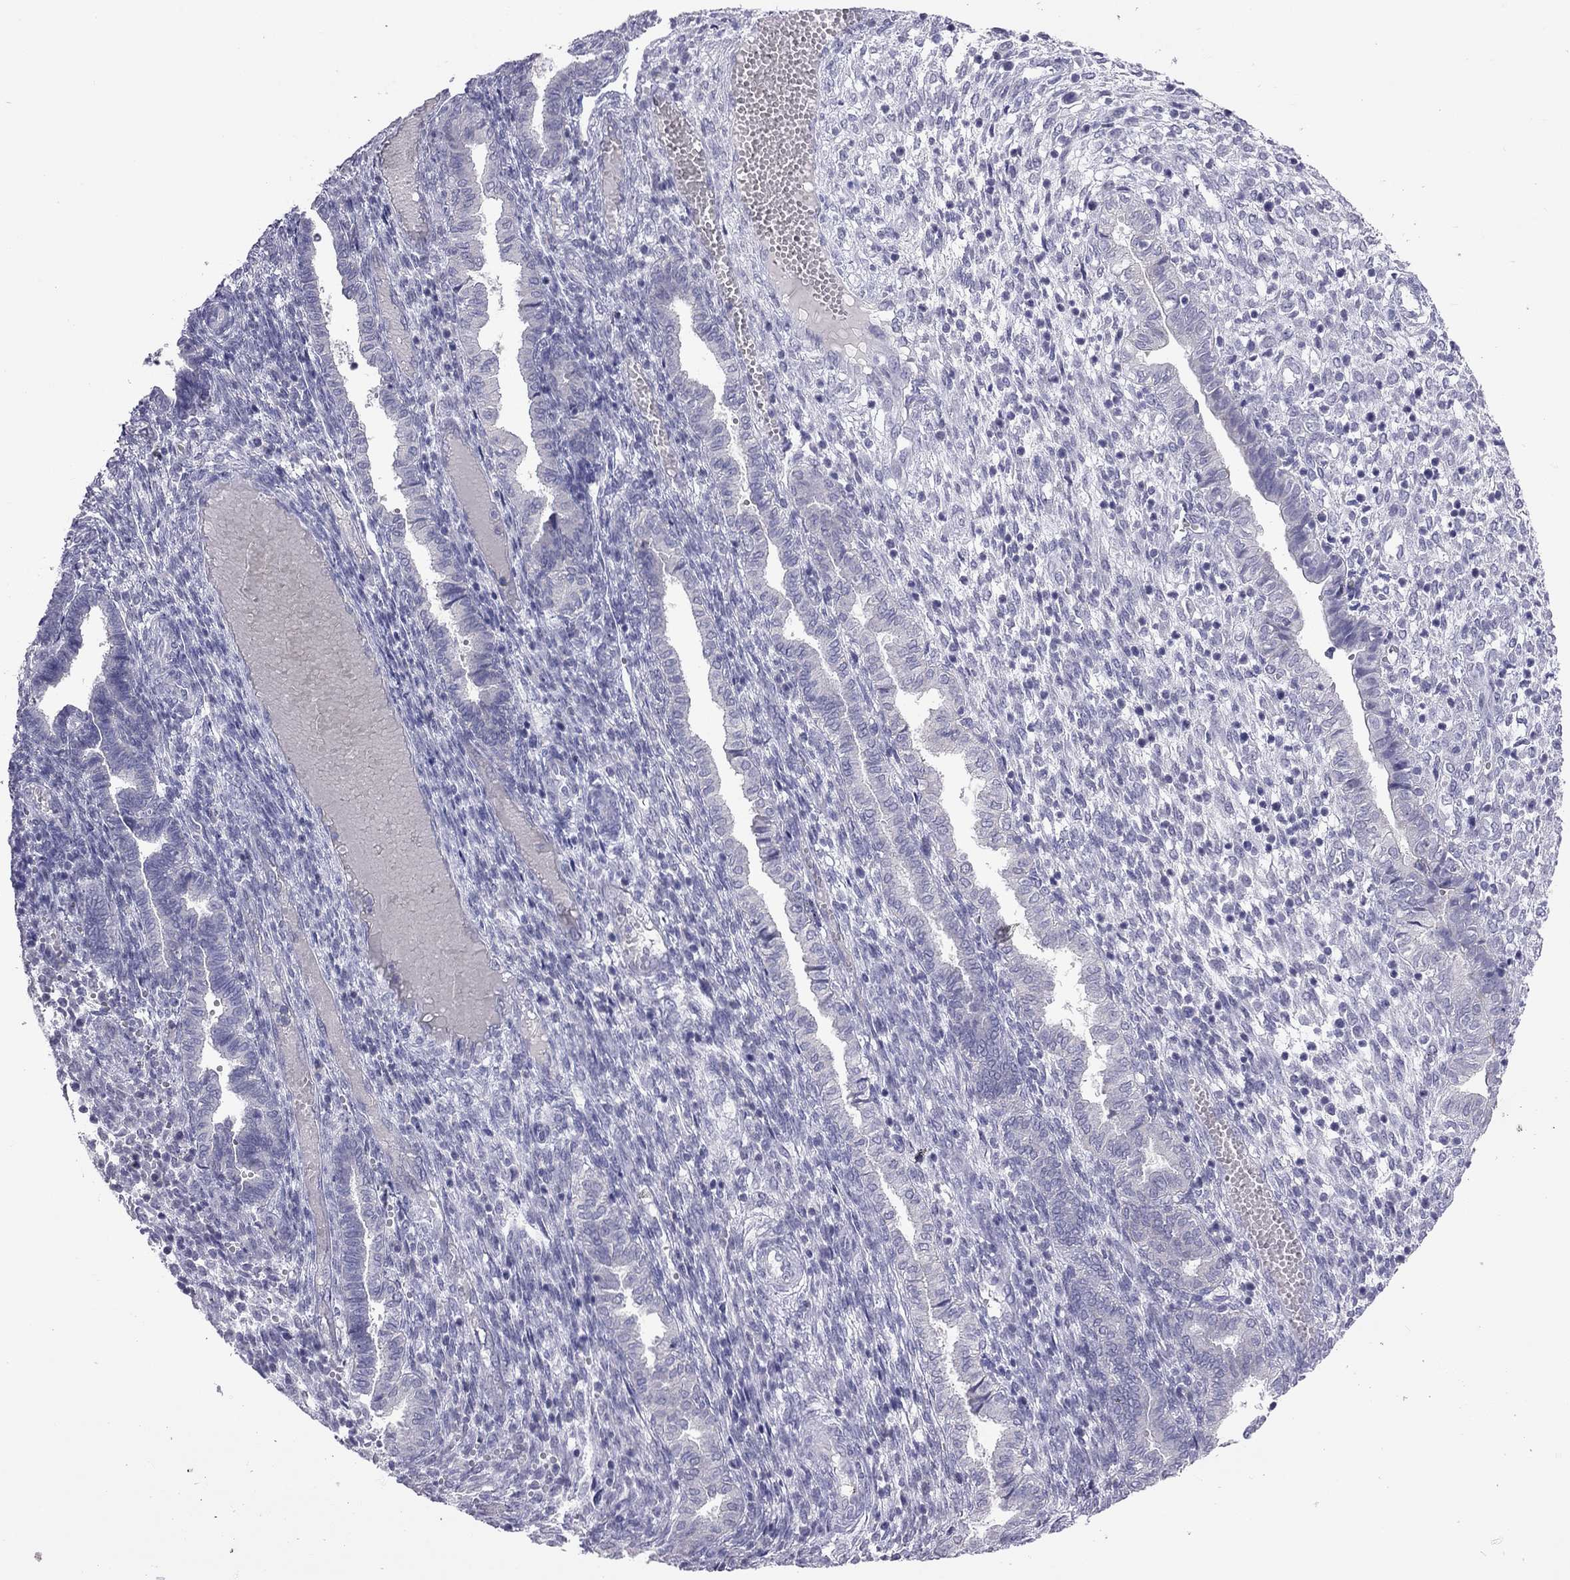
{"staining": {"intensity": "negative", "quantity": "none", "location": "none"}, "tissue": "endometrium", "cell_type": "Cells in endometrial stroma", "image_type": "normal", "snomed": [{"axis": "morphology", "description": "Normal tissue, NOS"}, {"axis": "topography", "description": "Endometrium"}], "caption": "An immunohistochemistry (IHC) image of benign endometrium is shown. There is no staining in cells in endometrial stroma of endometrium.", "gene": "PPP1R3A", "patient": {"sex": "female", "age": 43}}